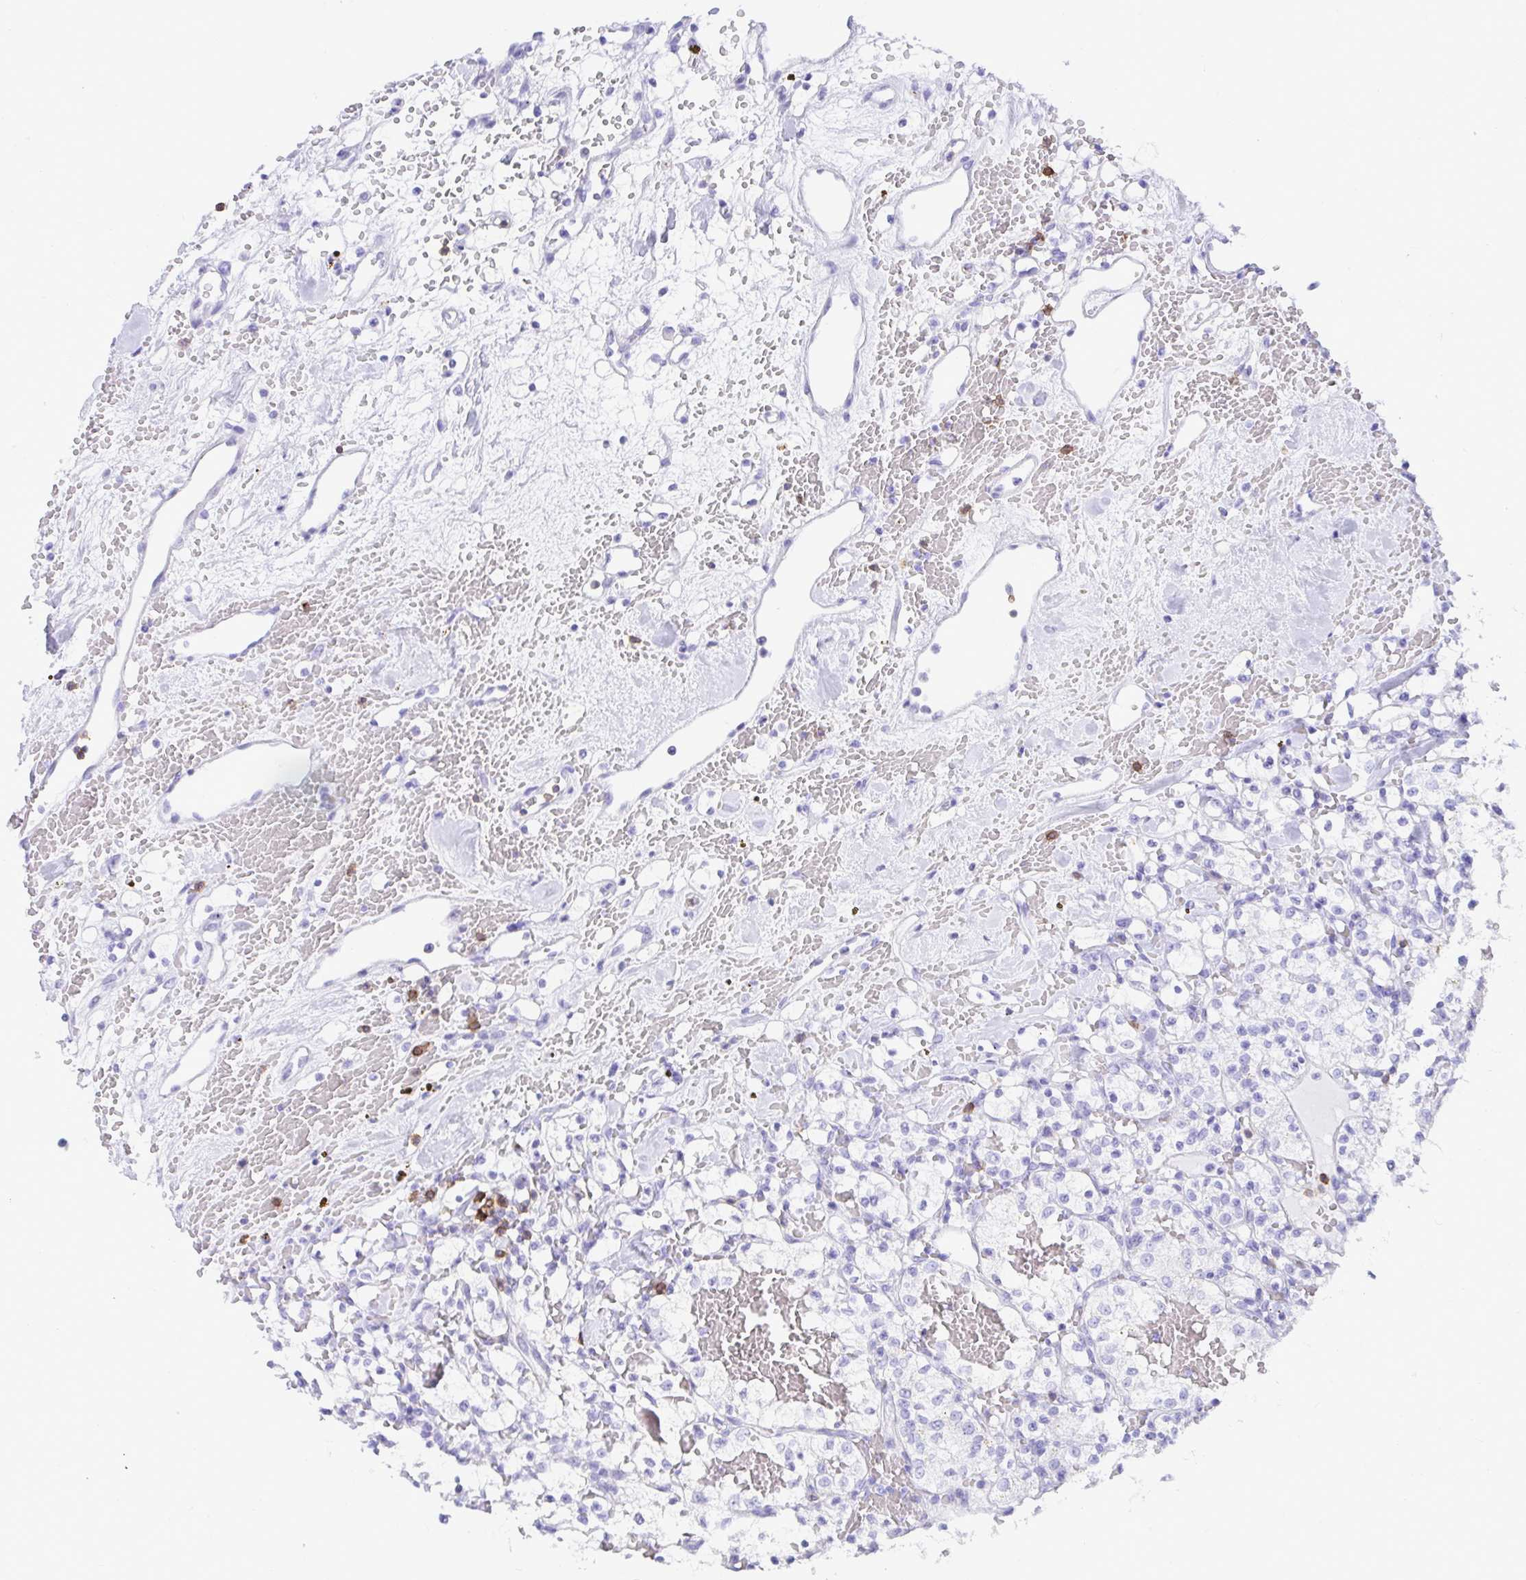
{"staining": {"intensity": "negative", "quantity": "none", "location": "none"}, "tissue": "renal cancer", "cell_type": "Tumor cells", "image_type": "cancer", "snomed": [{"axis": "morphology", "description": "Adenocarcinoma, NOS"}, {"axis": "topography", "description": "Kidney"}], "caption": "A photomicrograph of human renal adenocarcinoma is negative for staining in tumor cells. The staining is performed using DAB brown chromogen with nuclei counter-stained in using hematoxylin.", "gene": "CD5", "patient": {"sex": "female", "age": 60}}